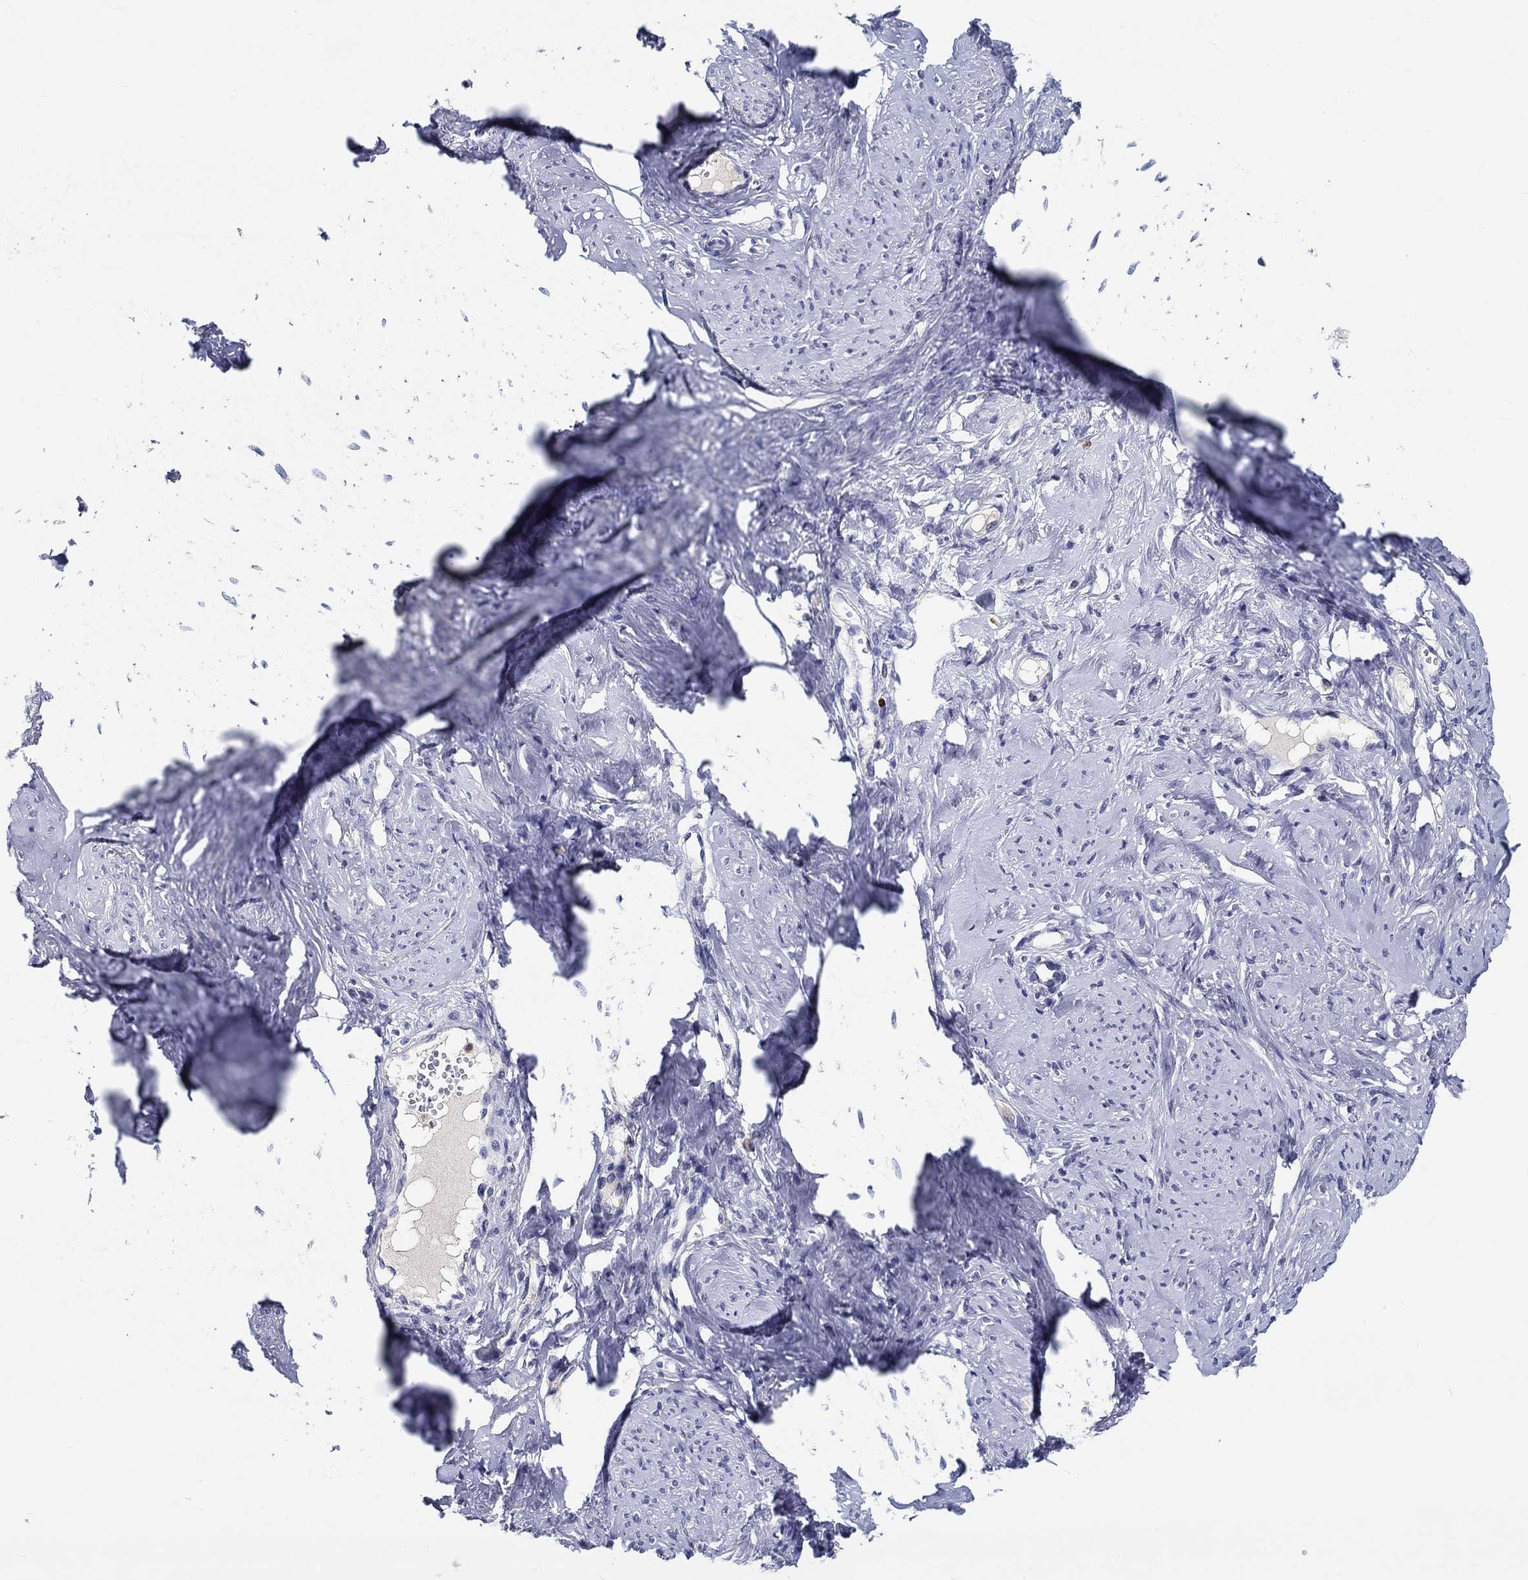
{"staining": {"intensity": "negative", "quantity": "none", "location": "none"}, "tissue": "smooth muscle", "cell_type": "Smooth muscle cells", "image_type": "normal", "snomed": [{"axis": "morphology", "description": "Normal tissue, NOS"}, {"axis": "topography", "description": "Smooth muscle"}], "caption": "Micrograph shows no significant protein expression in smooth muscle cells of benign smooth muscle. Nuclei are stained in blue.", "gene": "CHIT1", "patient": {"sex": "female", "age": 48}}